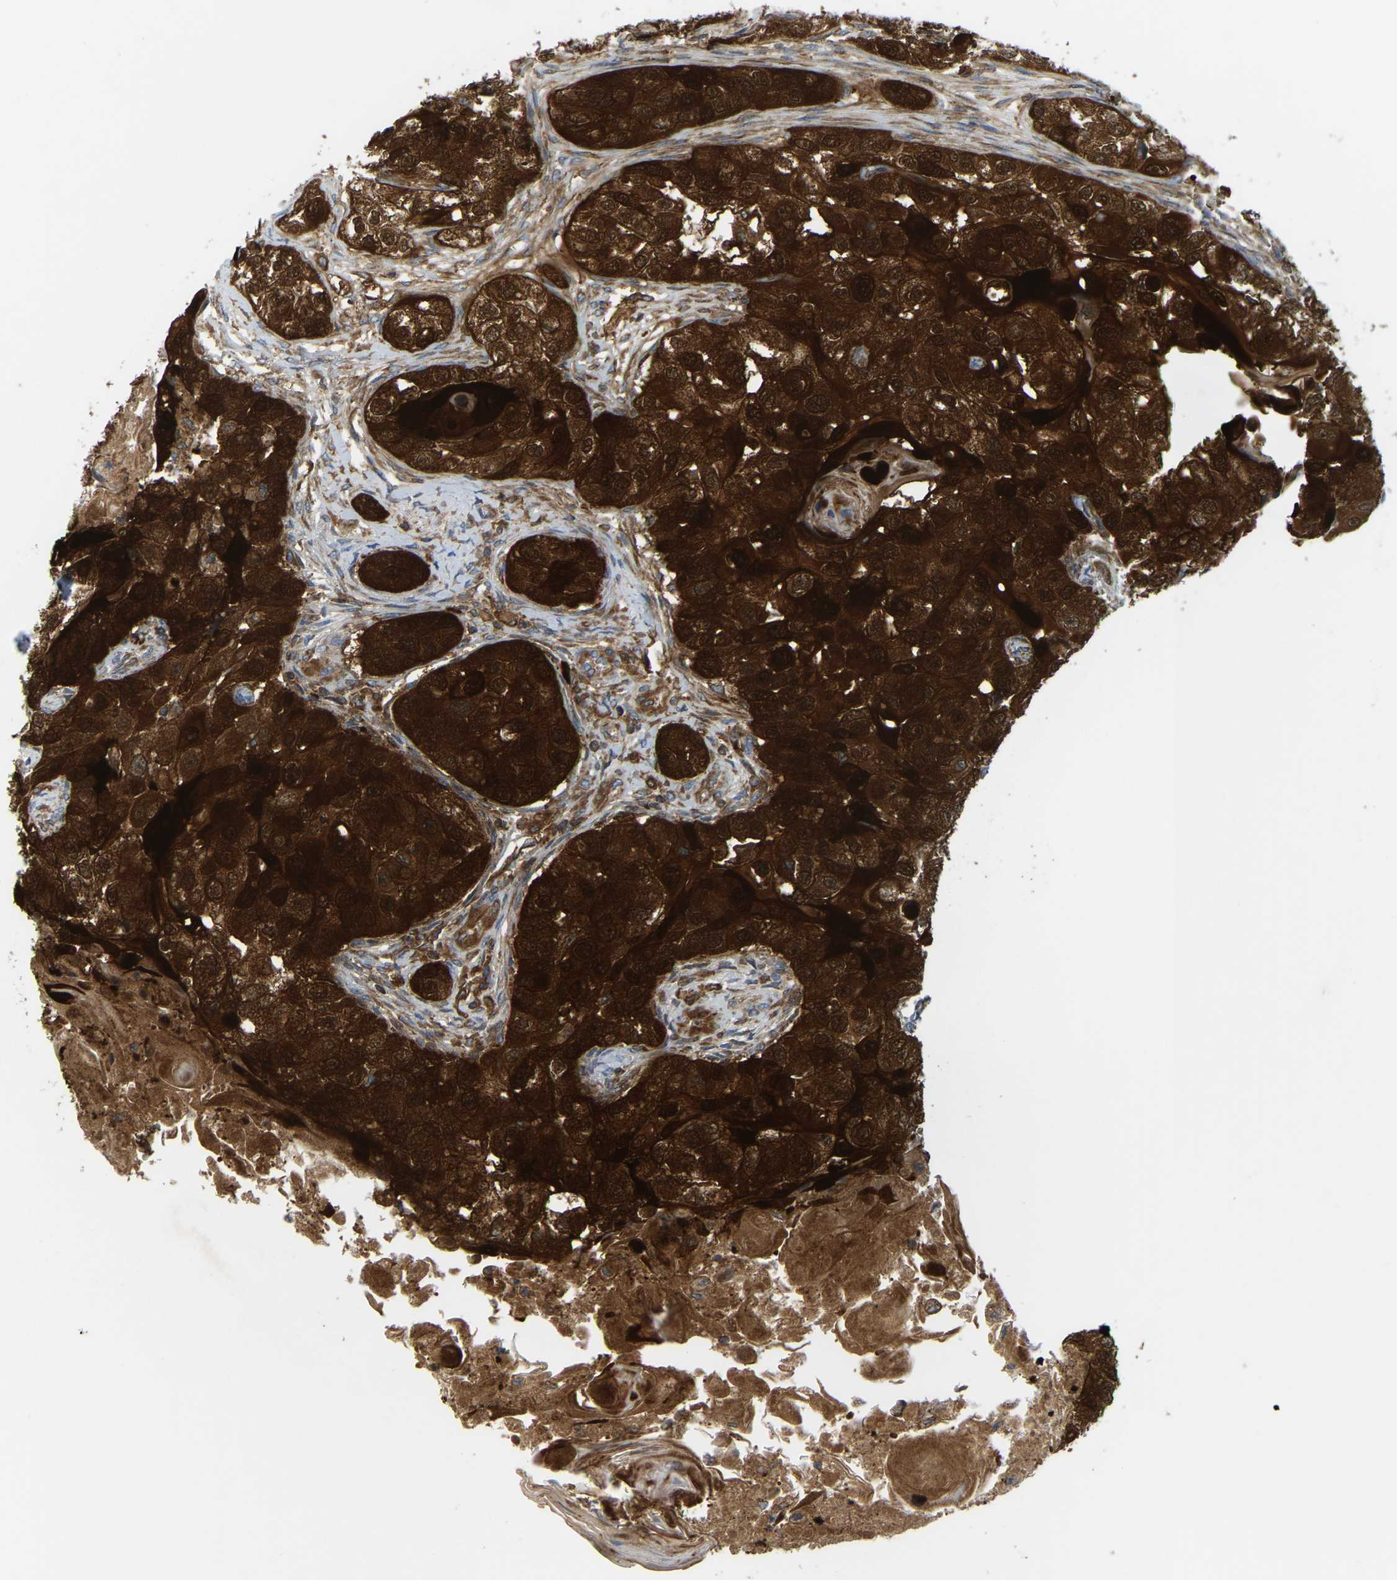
{"staining": {"intensity": "strong", "quantity": ">75%", "location": "cytoplasmic/membranous"}, "tissue": "head and neck cancer", "cell_type": "Tumor cells", "image_type": "cancer", "snomed": [{"axis": "morphology", "description": "Normal tissue, NOS"}, {"axis": "morphology", "description": "Squamous cell carcinoma, NOS"}, {"axis": "topography", "description": "Skeletal muscle"}, {"axis": "topography", "description": "Head-Neck"}], "caption": "Human head and neck cancer stained with a protein marker displays strong staining in tumor cells.", "gene": "SERPINB5", "patient": {"sex": "male", "age": 51}}